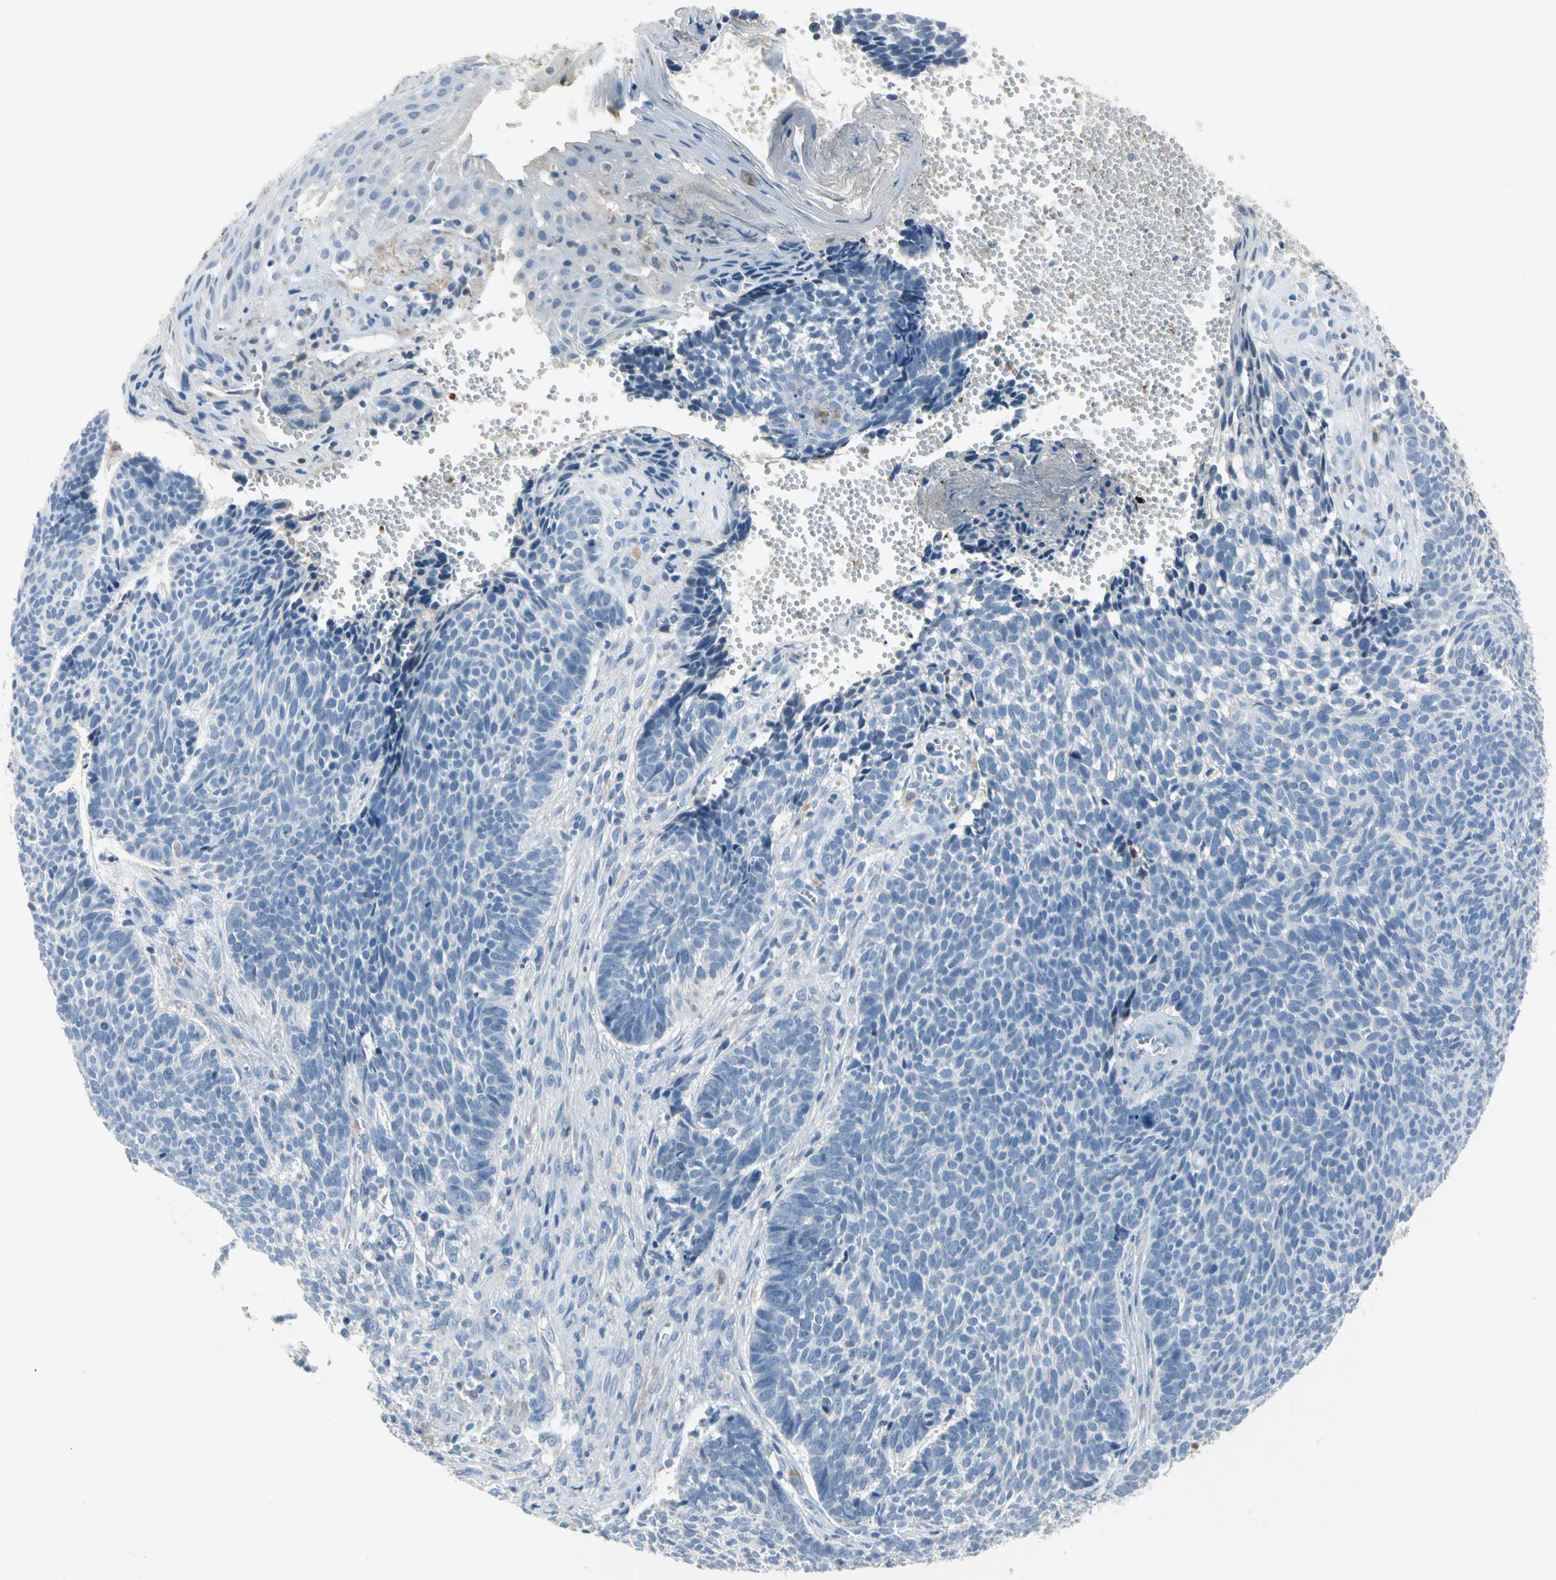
{"staining": {"intensity": "negative", "quantity": "none", "location": "none"}, "tissue": "skin cancer", "cell_type": "Tumor cells", "image_type": "cancer", "snomed": [{"axis": "morphology", "description": "Basal cell carcinoma"}, {"axis": "topography", "description": "Skin"}], "caption": "Protein analysis of skin cancer displays no significant staining in tumor cells.", "gene": "ZIC1", "patient": {"sex": "male", "age": 84}}